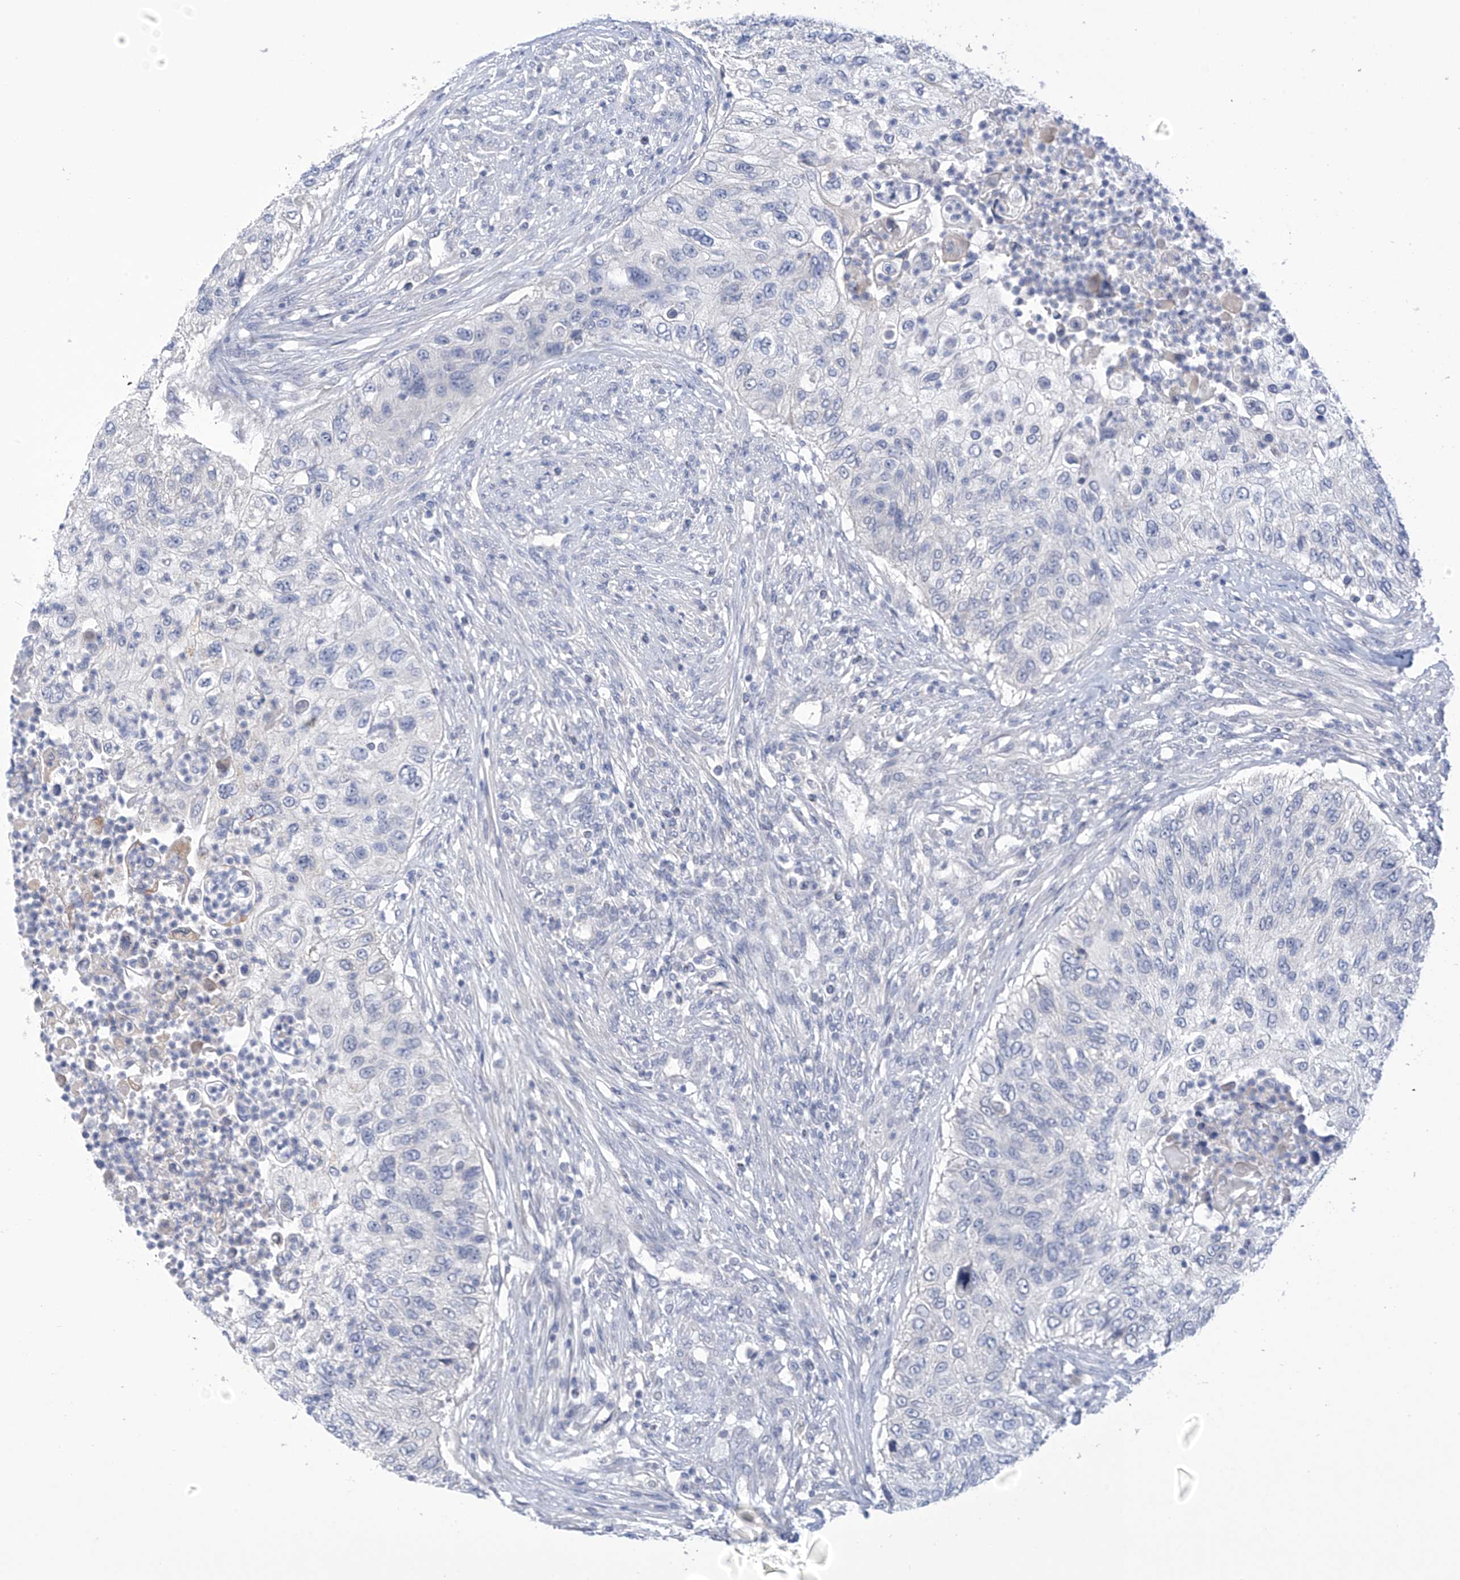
{"staining": {"intensity": "negative", "quantity": "none", "location": "none"}, "tissue": "urothelial cancer", "cell_type": "Tumor cells", "image_type": "cancer", "snomed": [{"axis": "morphology", "description": "Urothelial carcinoma, High grade"}, {"axis": "topography", "description": "Urinary bladder"}], "caption": "Histopathology image shows no significant protein expression in tumor cells of urothelial cancer. (Stains: DAB immunohistochemistry with hematoxylin counter stain, Microscopy: brightfield microscopy at high magnification).", "gene": "IBA57", "patient": {"sex": "female", "age": 60}}